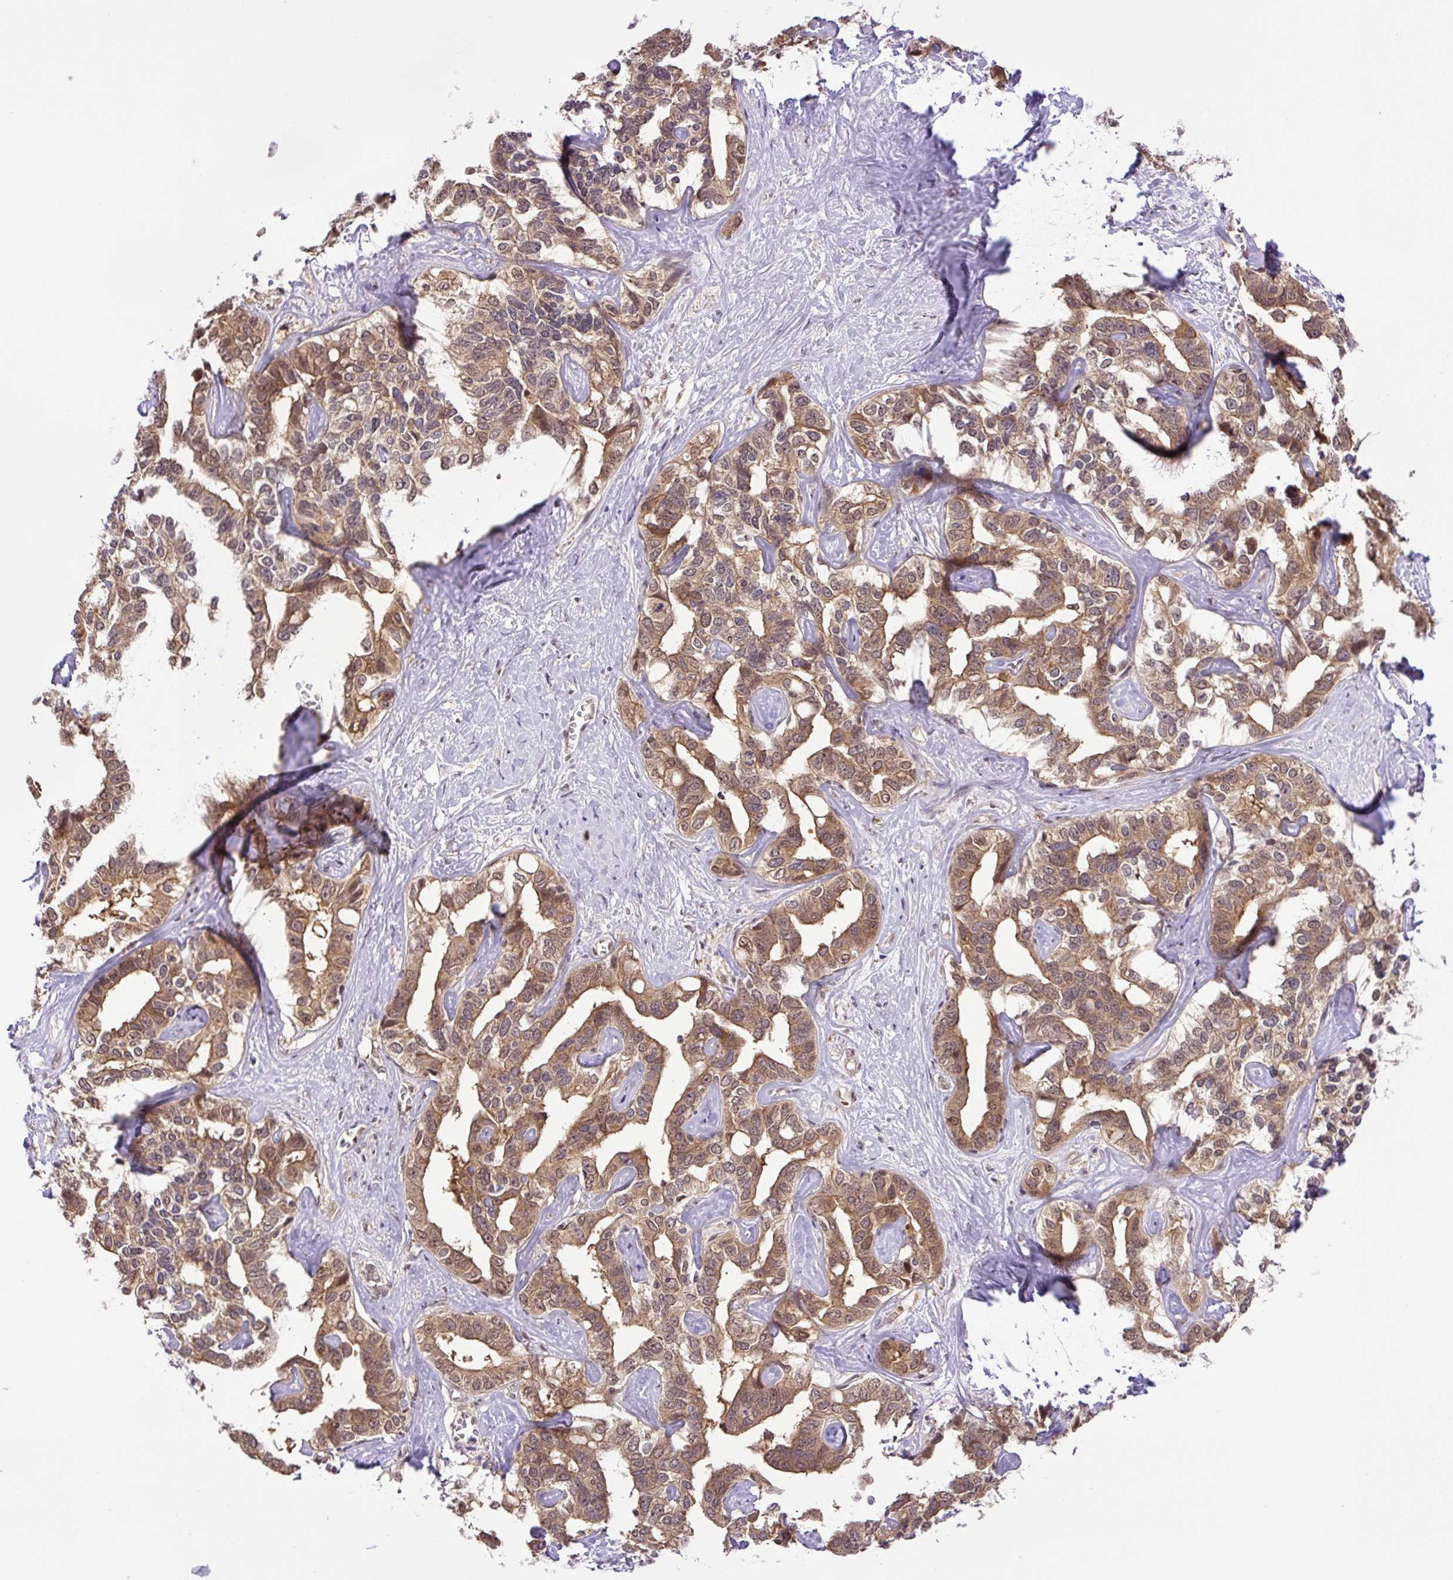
{"staining": {"intensity": "moderate", "quantity": ">75%", "location": "cytoplasmic/membranous,nuclear"}, "tissue": "liver cancer", "cell_type": "Tumor cells", "image_type": "cancer", "snomed": [{"axis": "morphology", "description": "Cholangiocarcinoma"}, {"axis": "topography", "description": "Liver"}], "caption": "About >75% of tumor cells in human liver cancer show moderate cytoplasmic/membranous and nuclear protein staining as visualized by brown immunohistochemical staining.", "gene": "SGTA", "patient": {"sex": "male", "age": 59}}